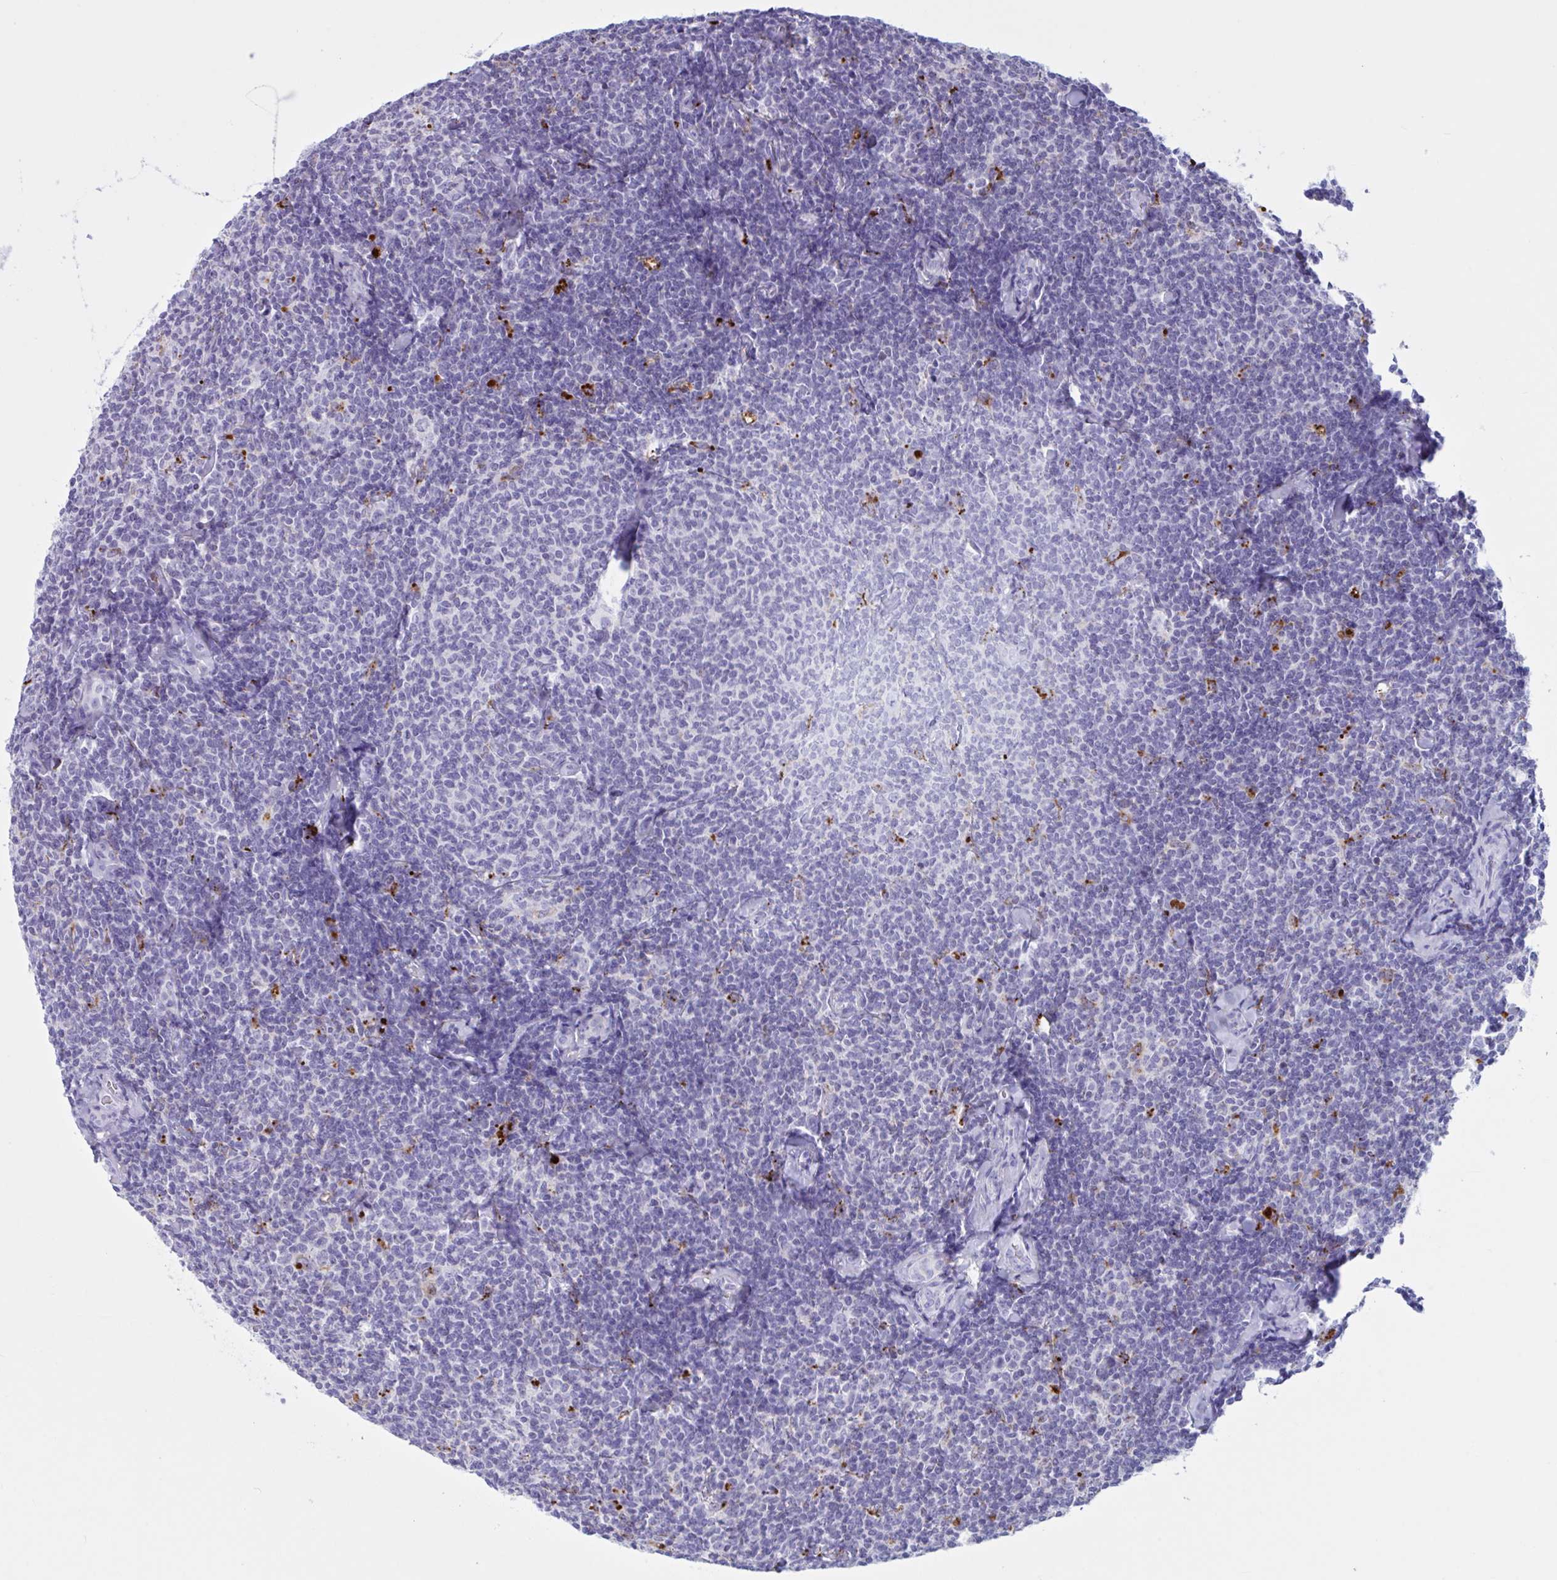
{"staining": {"intensity": "negative", "quantity": "none", "location": "none"}, "tissue": "lymphoma", "cell_type": "Tumor cells", "image_type": "cancer", "snomed": [{"axis": "morphology", "description": "Malignant lymphoma, non-Hodgkin's type, Low grade"}, {"axis": "topography", "description": "Lymph node"}], "caption": "IHC of human low-grade malignant lymphoma, non-Hodgkin's type reveals no staining in tumor cells.", "gene": "XCL1", "patient": {"sex": "female", "age": 56}}